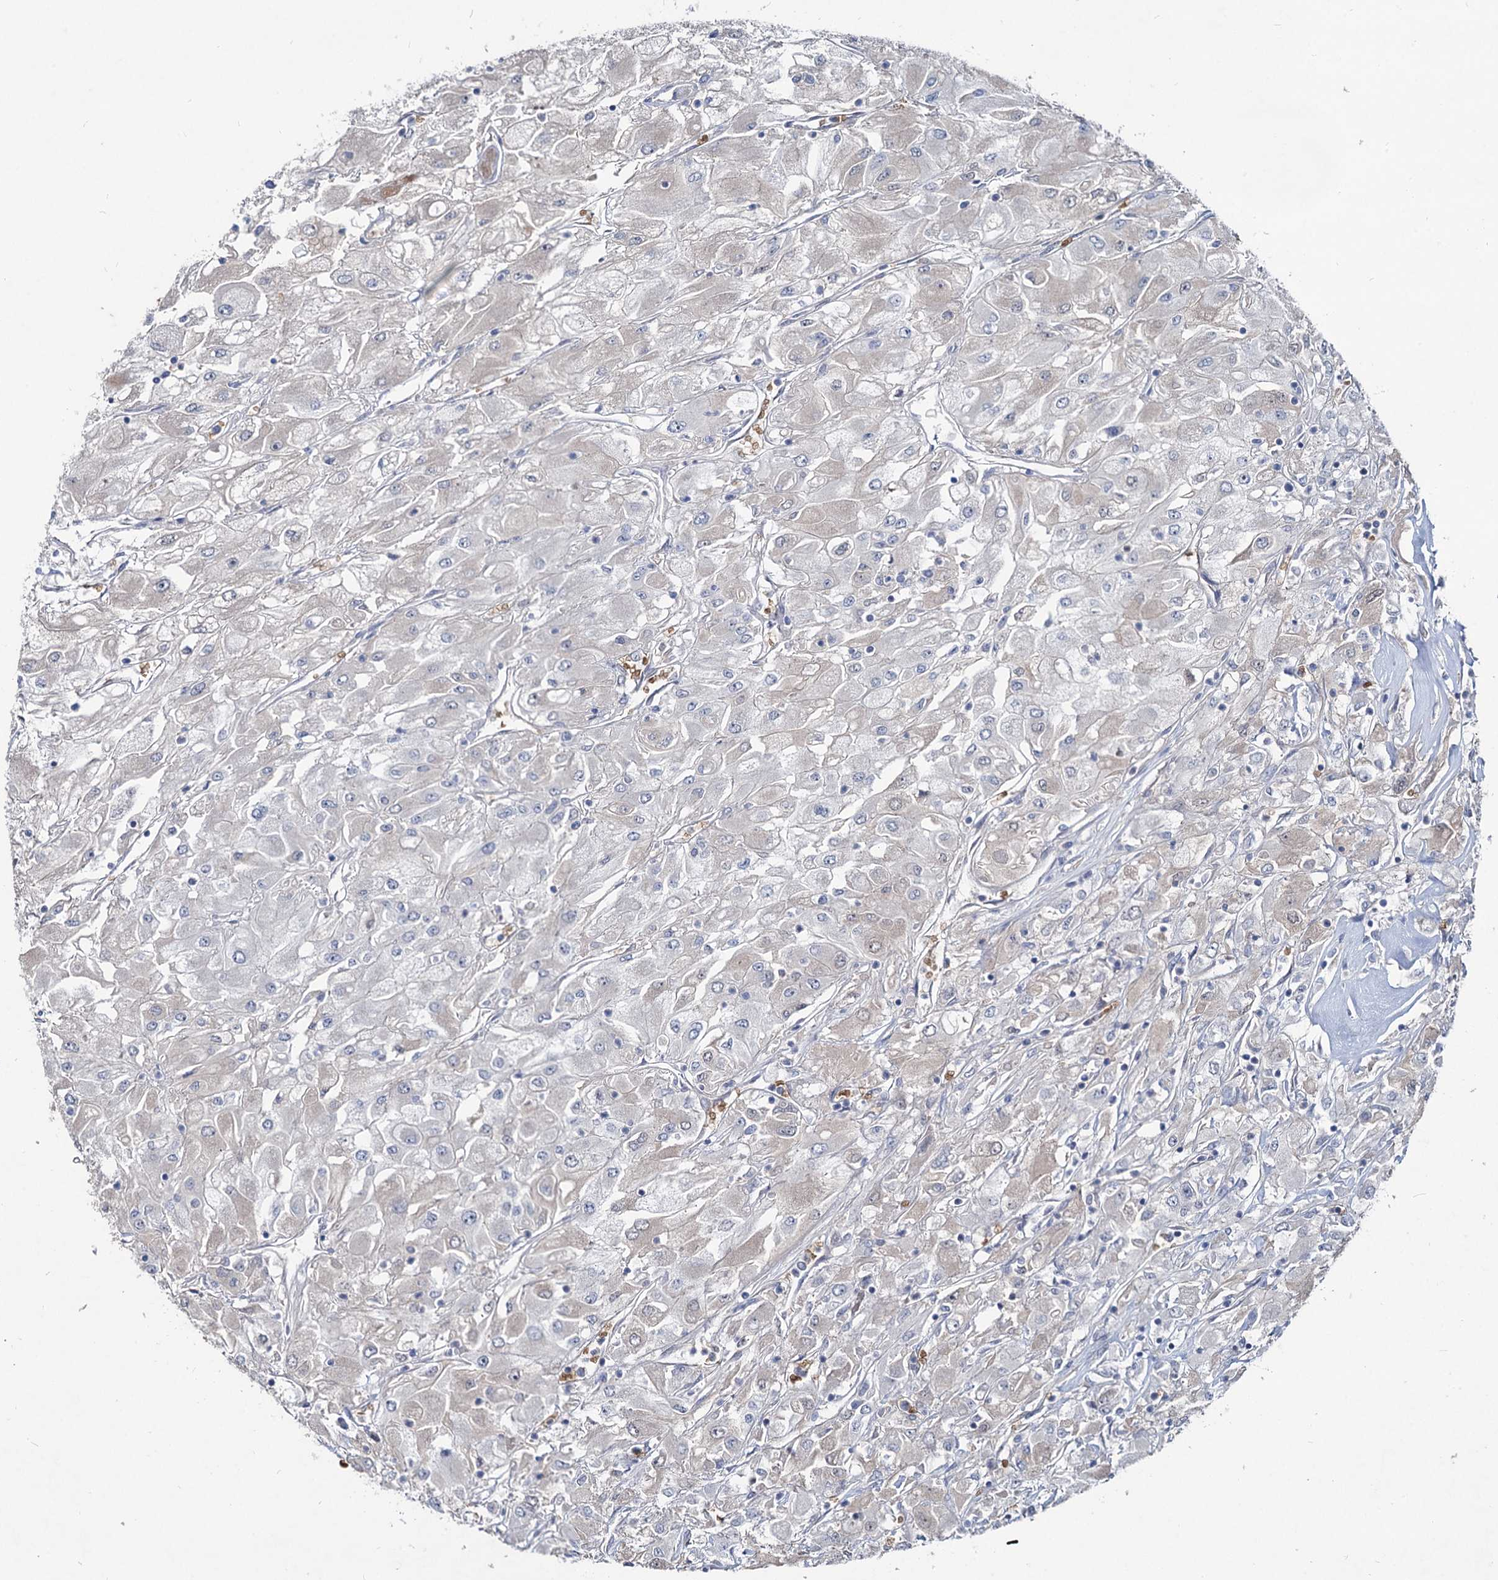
{"staining": {"intensity": "negative", "quantity": "none", "location": "none"}, "tissue": "renal cancer", "cell_type": "Tumor cells", "image_type": "cancer", "snomed": [{"axis": "morphology", "description": "Adenocarcinoma, NOS"}, {"axis": "topography", "description": "Kidney"}], "caption": "Renal cancer stained for a protein using IHC reveals no positivity tumor cells.", "gene": "RNF6", "patient": {"sex": "male", "age": 80}}